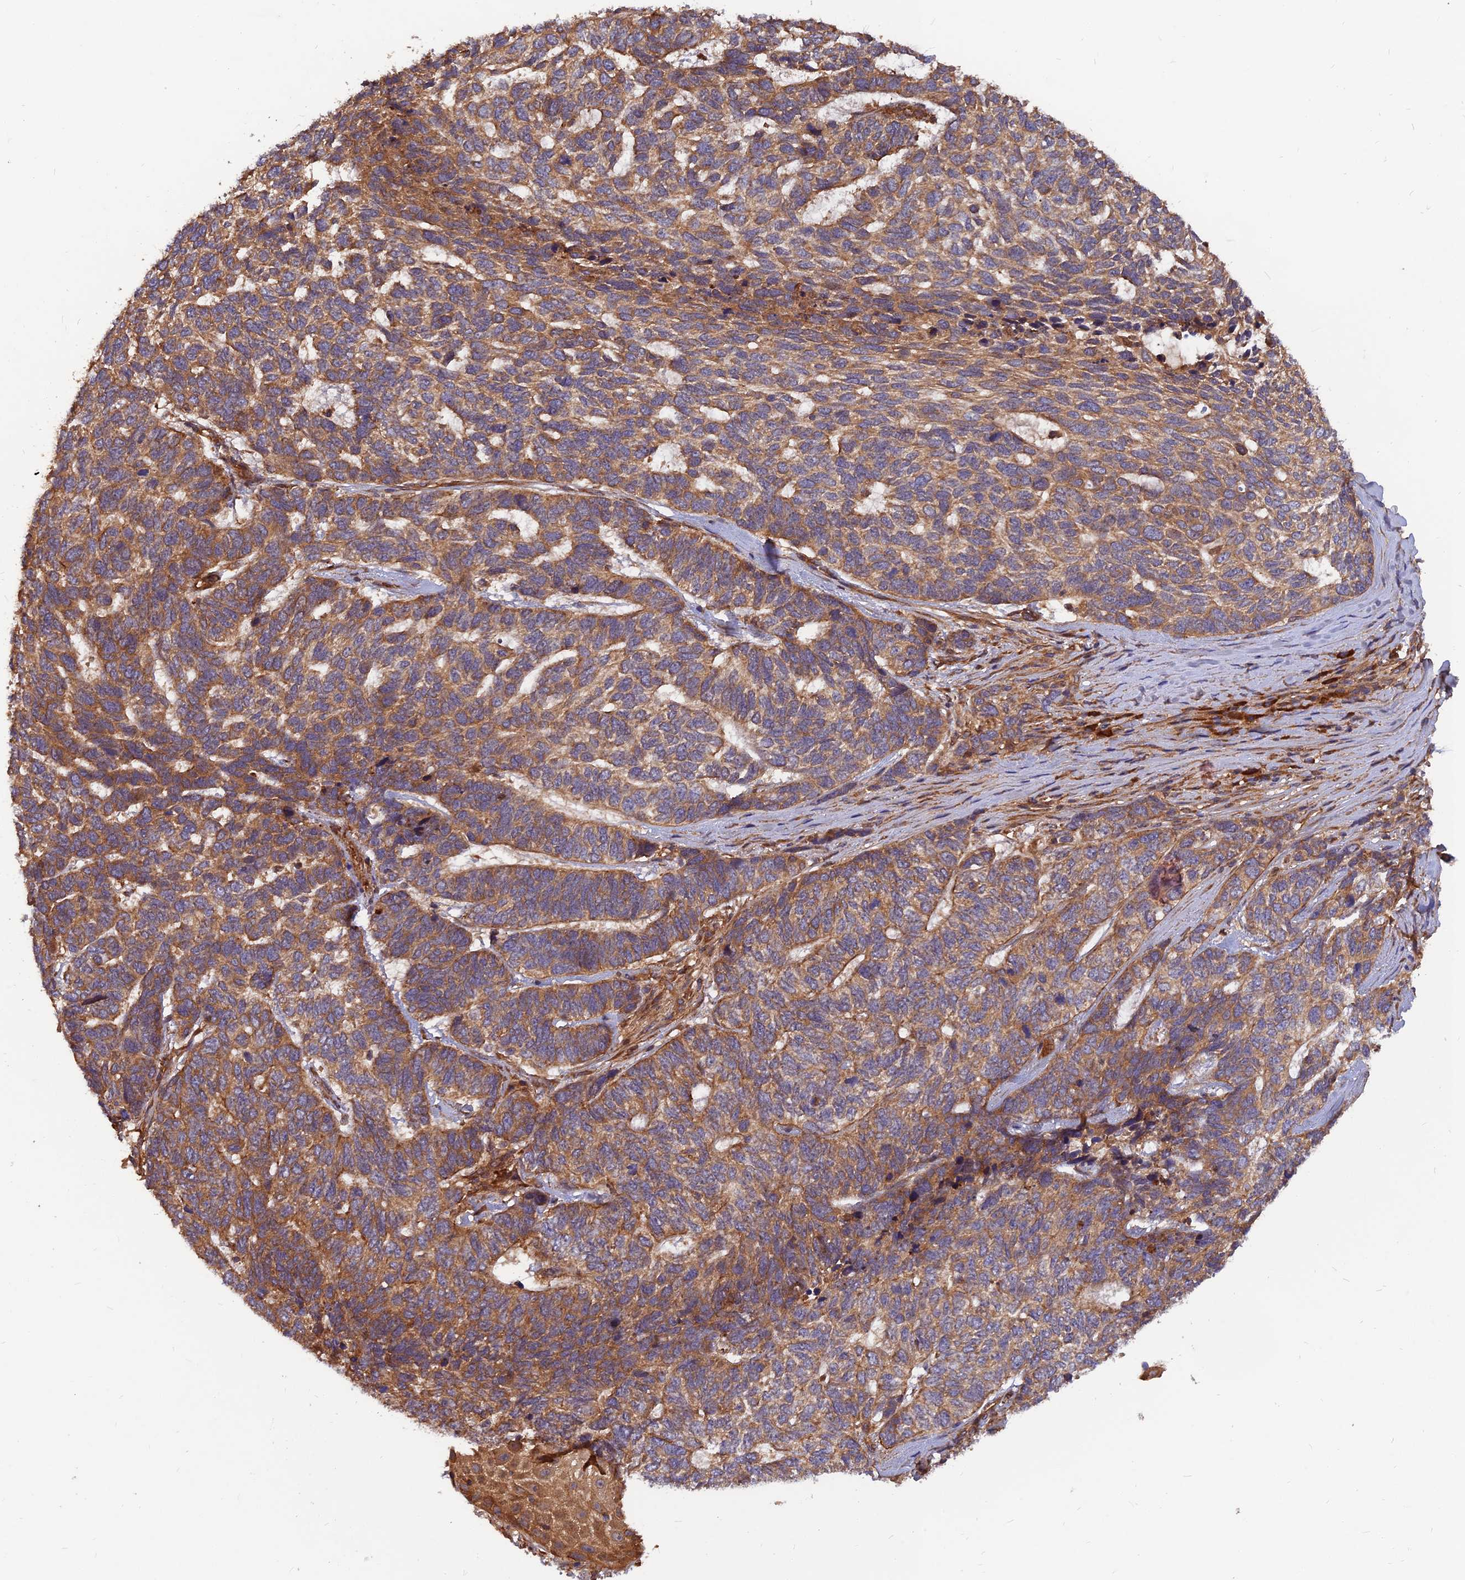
{"staining": {"intensity": "moderate", "quantity": ">75%", "location": "cytoplasmic/membranous"}, "tissue": "skin cancer", "cell_type": "Tumor cells", "image_type": "cancer", "snomed": [{"axis": "morphology", "description": "Basal cell carcinoma"}, {"axis": "topography", "description": "Skin"}], "caption": "Tumor cells show medium levels of moderate cytoplasmic/membranous positivity in about >75% of cells in basal cell carcinoma (skin).", "gene": "RELCH", "patient": {"sex": "female", "age": 65}}